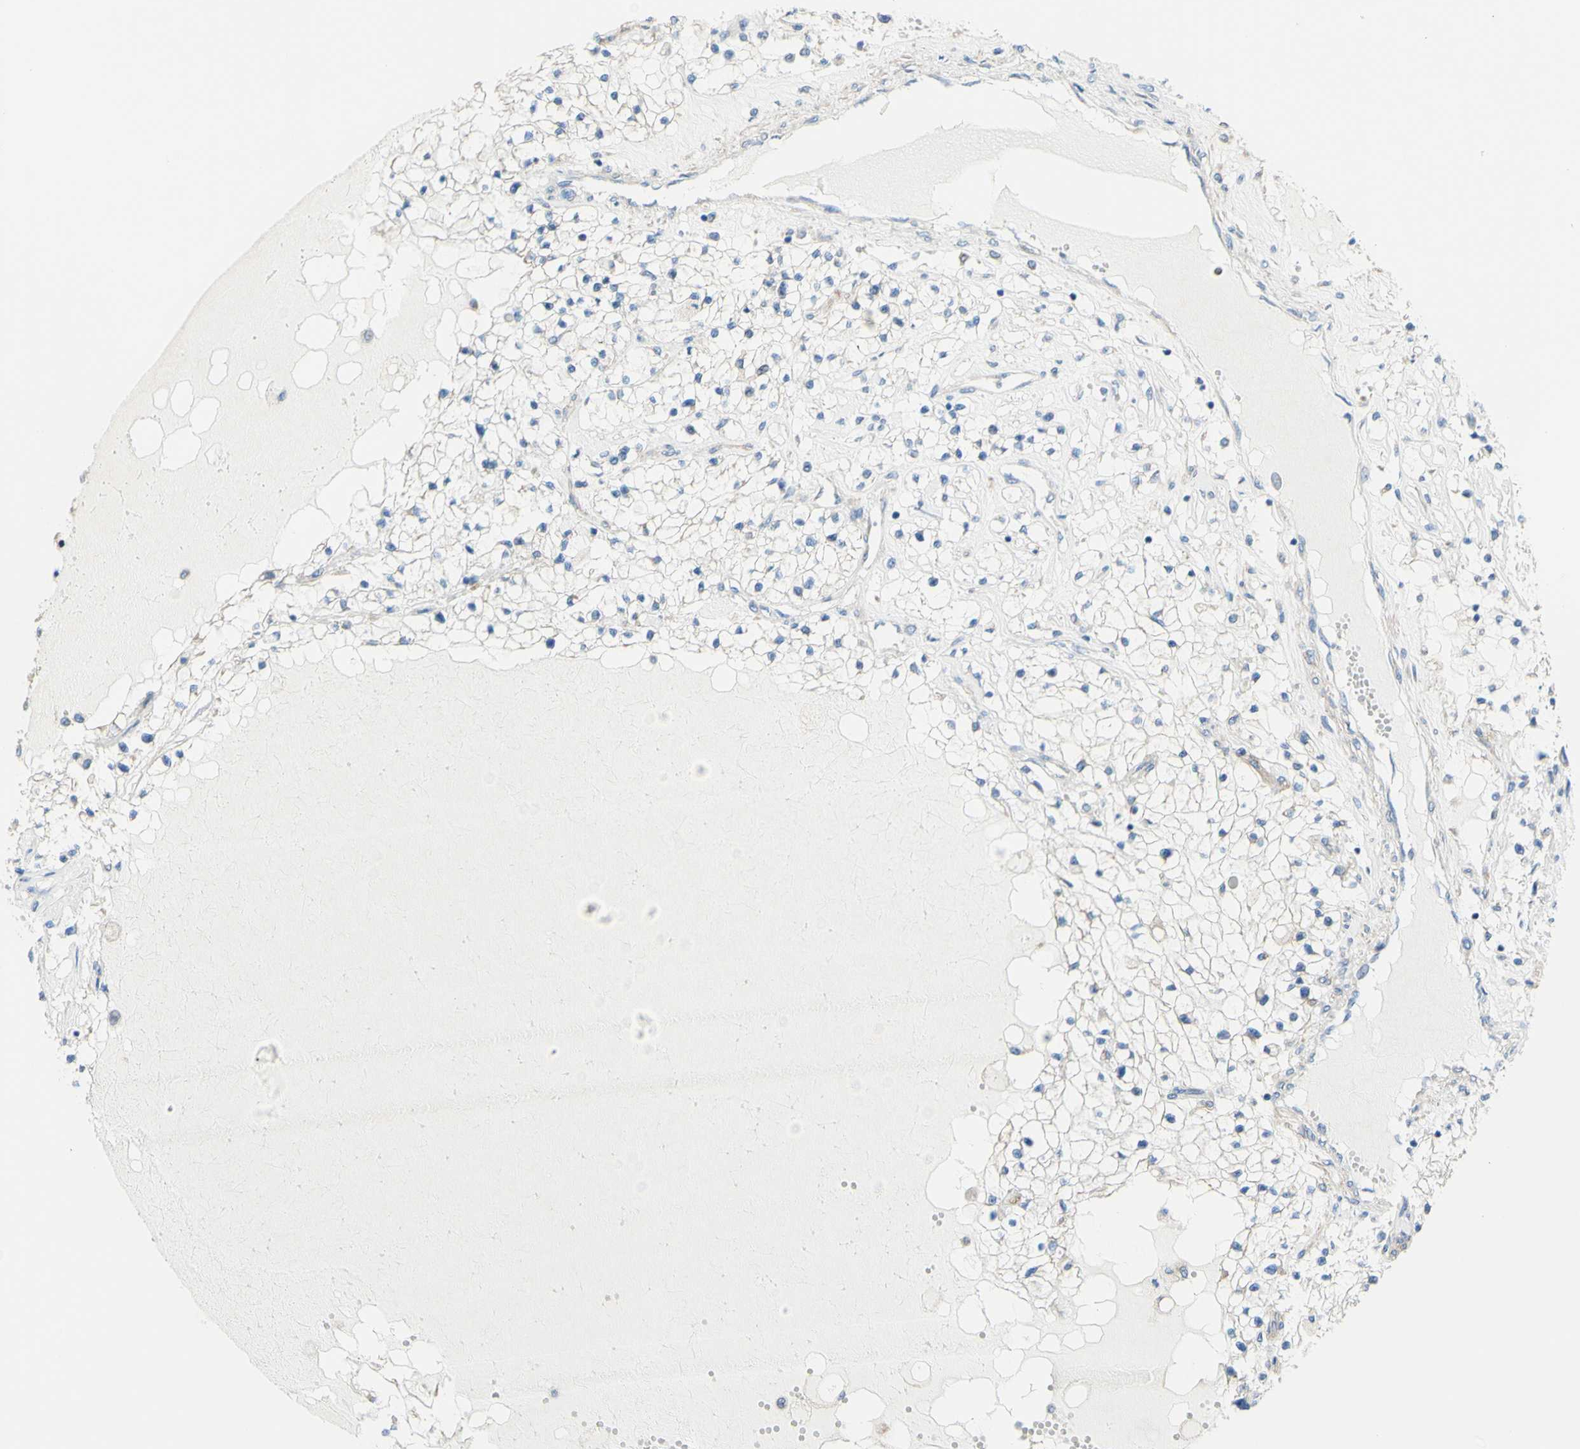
{"staining": {"intensity": "negative", "quantity": "none", "location": "none"}, "tissue": "renal cancer", "cell_type": "Tumor cells", "image_type": "cancer", "snomed": [{"axis": "morphology", "description": "Adenocarcinoma, NOS"}, {"axis": "topography", "description": "Kidney"}], "caption": "Photomicrograph shows no significant protein staining in tumor cells of renal cancer.", "gene": "RETREG2", "patient": {"sex": "male", "age": 68}}